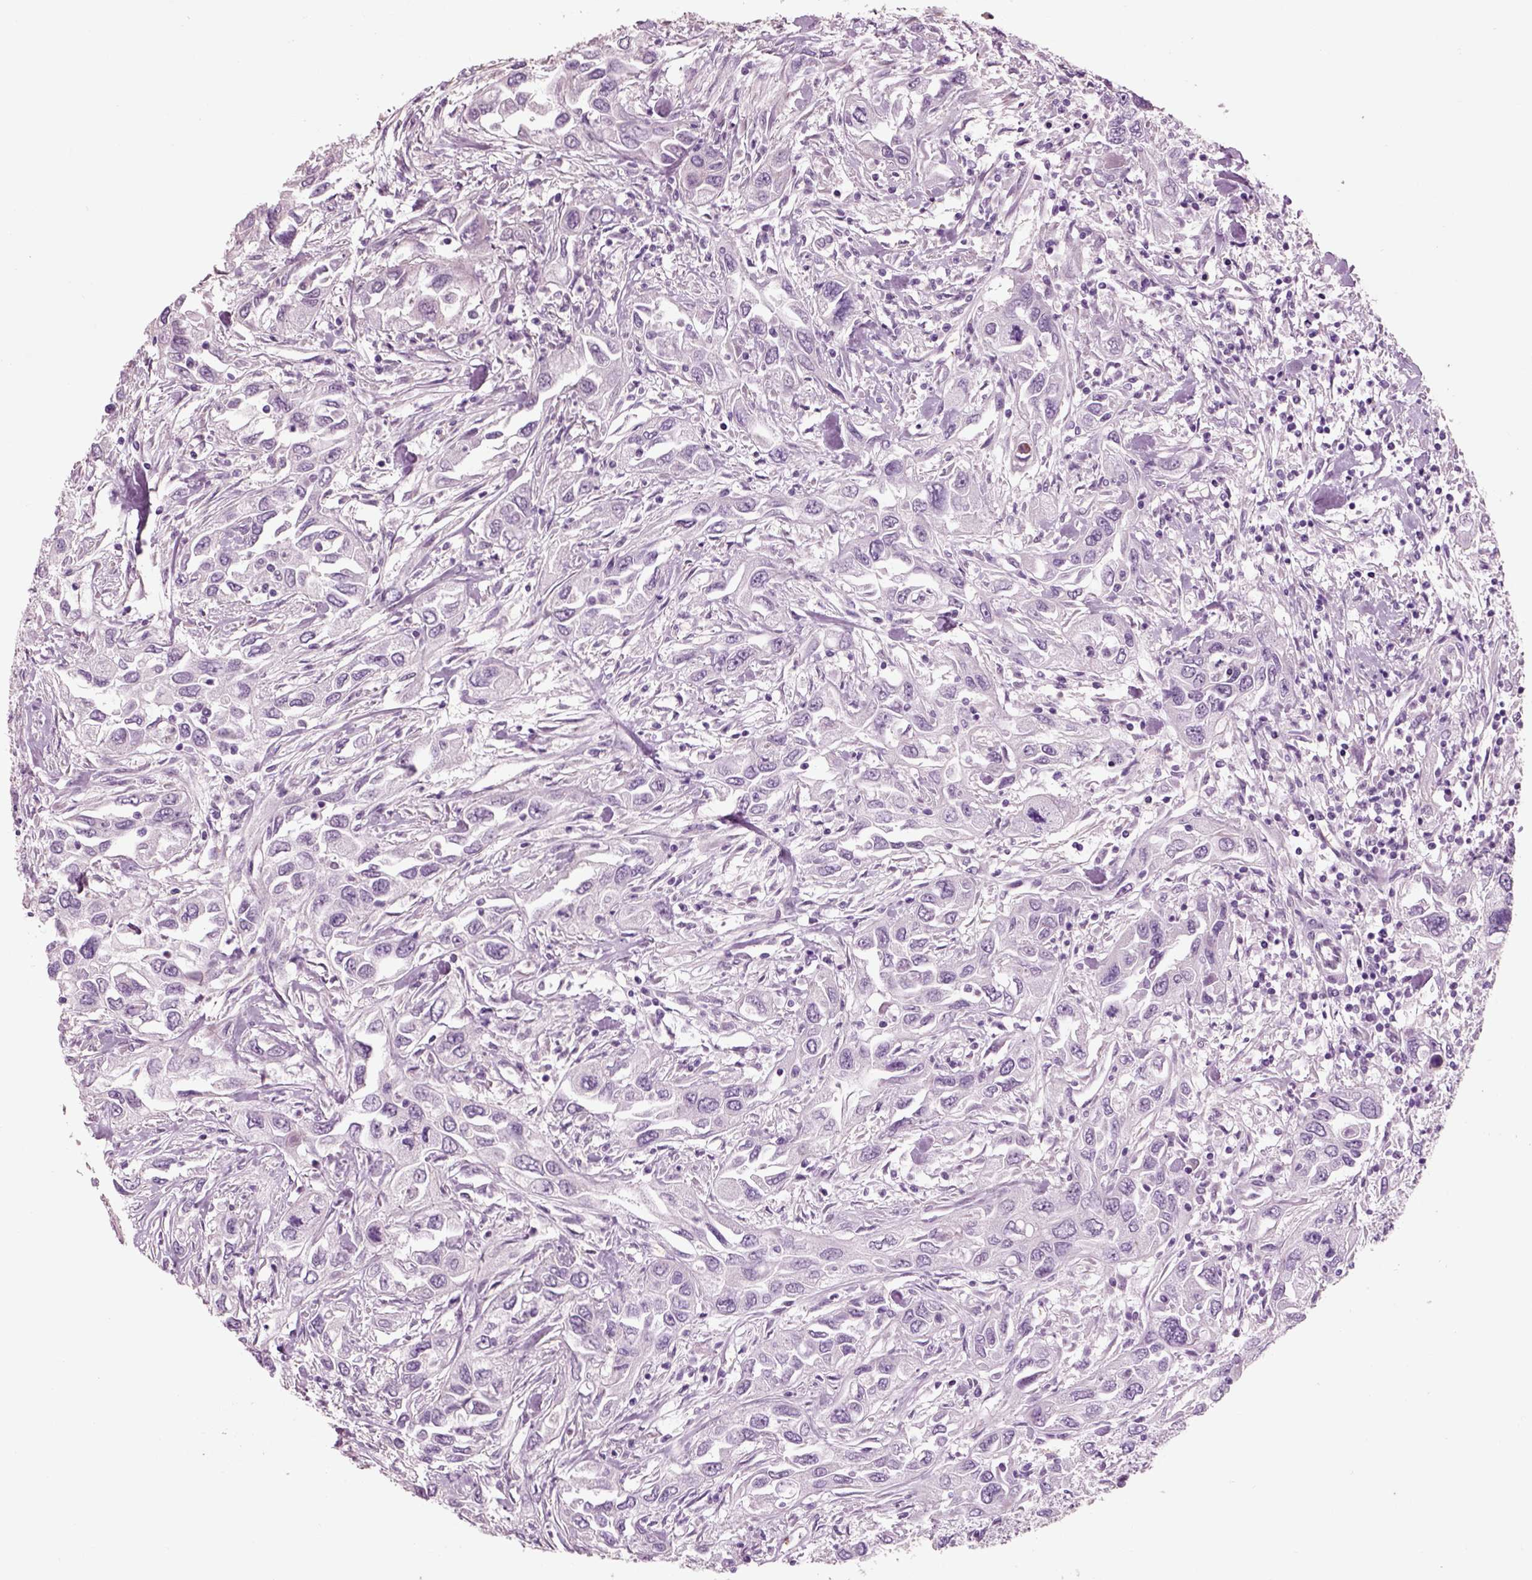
{"staining": {"intensity": "negative", "quantity": "none", "location": "none"}, "tissue": "urothelial cancer", "cell_type": "Tumor cells", "image_type": "cancer", "snomed": [{"axis": "morphology", "description": "Urothelial carcinoma, High grade"}, {"axis": "topography", "description": "Urinary bladder"}], "caption": "Tumor cells are negative for protein expression in human urothelial carcinoma (high-grade).", "gene": "CHGB", "patient": {"sex": "male", "age": 76}}